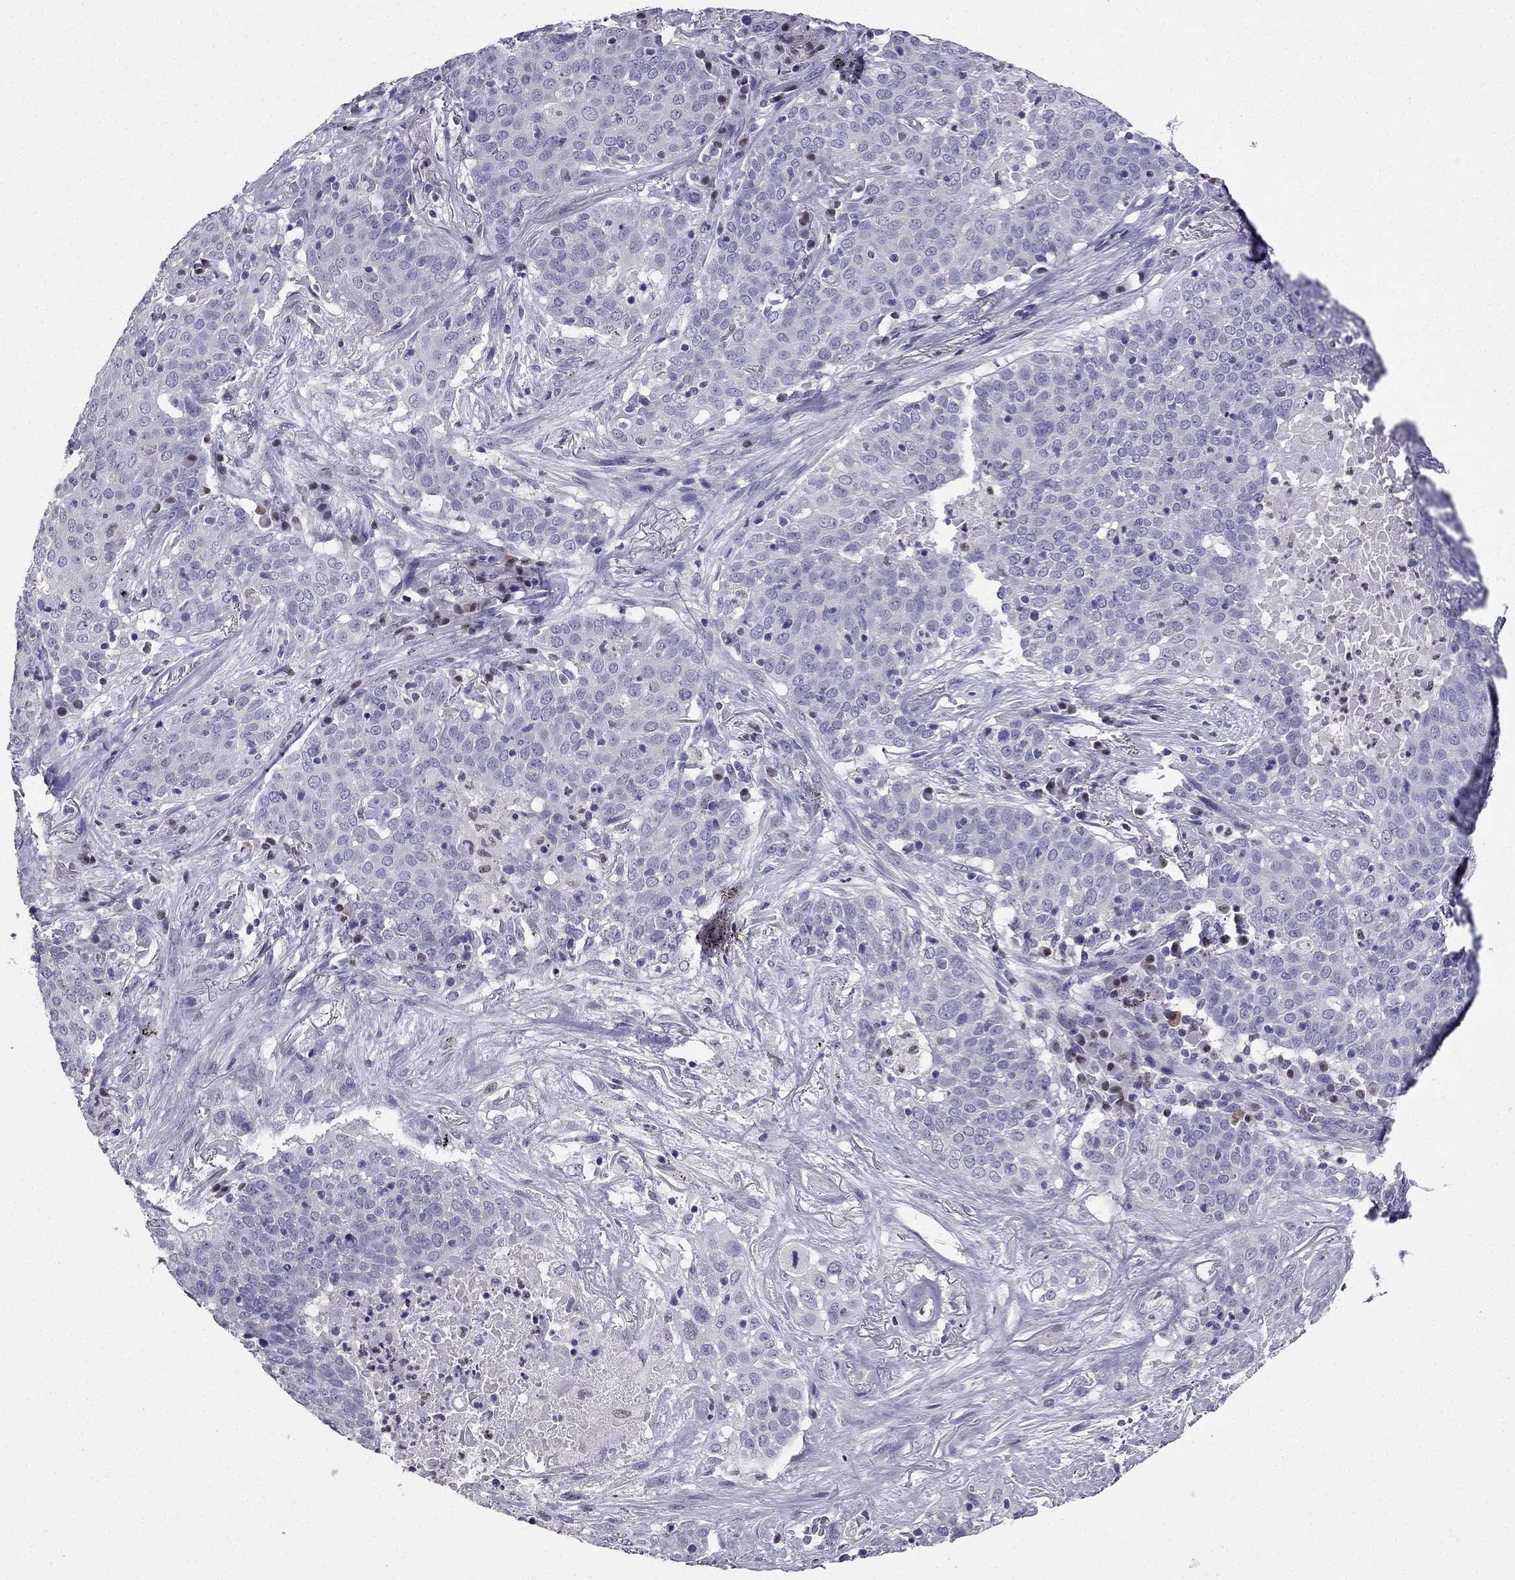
{"staining": {"intensity": "negative", "quantity": "none", "location": "none"}, "tissue": "lung cancer", "cell_type": "Tumor cells", "image_type": "cancer", "snomed": [{"axis": "morphology", "description": "Squamous cell carcinoma, NOS"}, {"axis": "topography", "description": "Lung"}], "caption": "High magnification brightfield microscopy of lung squamous cell carcinoma stained with DAB (brown) and counterstained with hematoxylin (blue): tumor cells show no significant expression.", "gene": "ARID3A", "patient": {"sex": "male", "age": 82}}